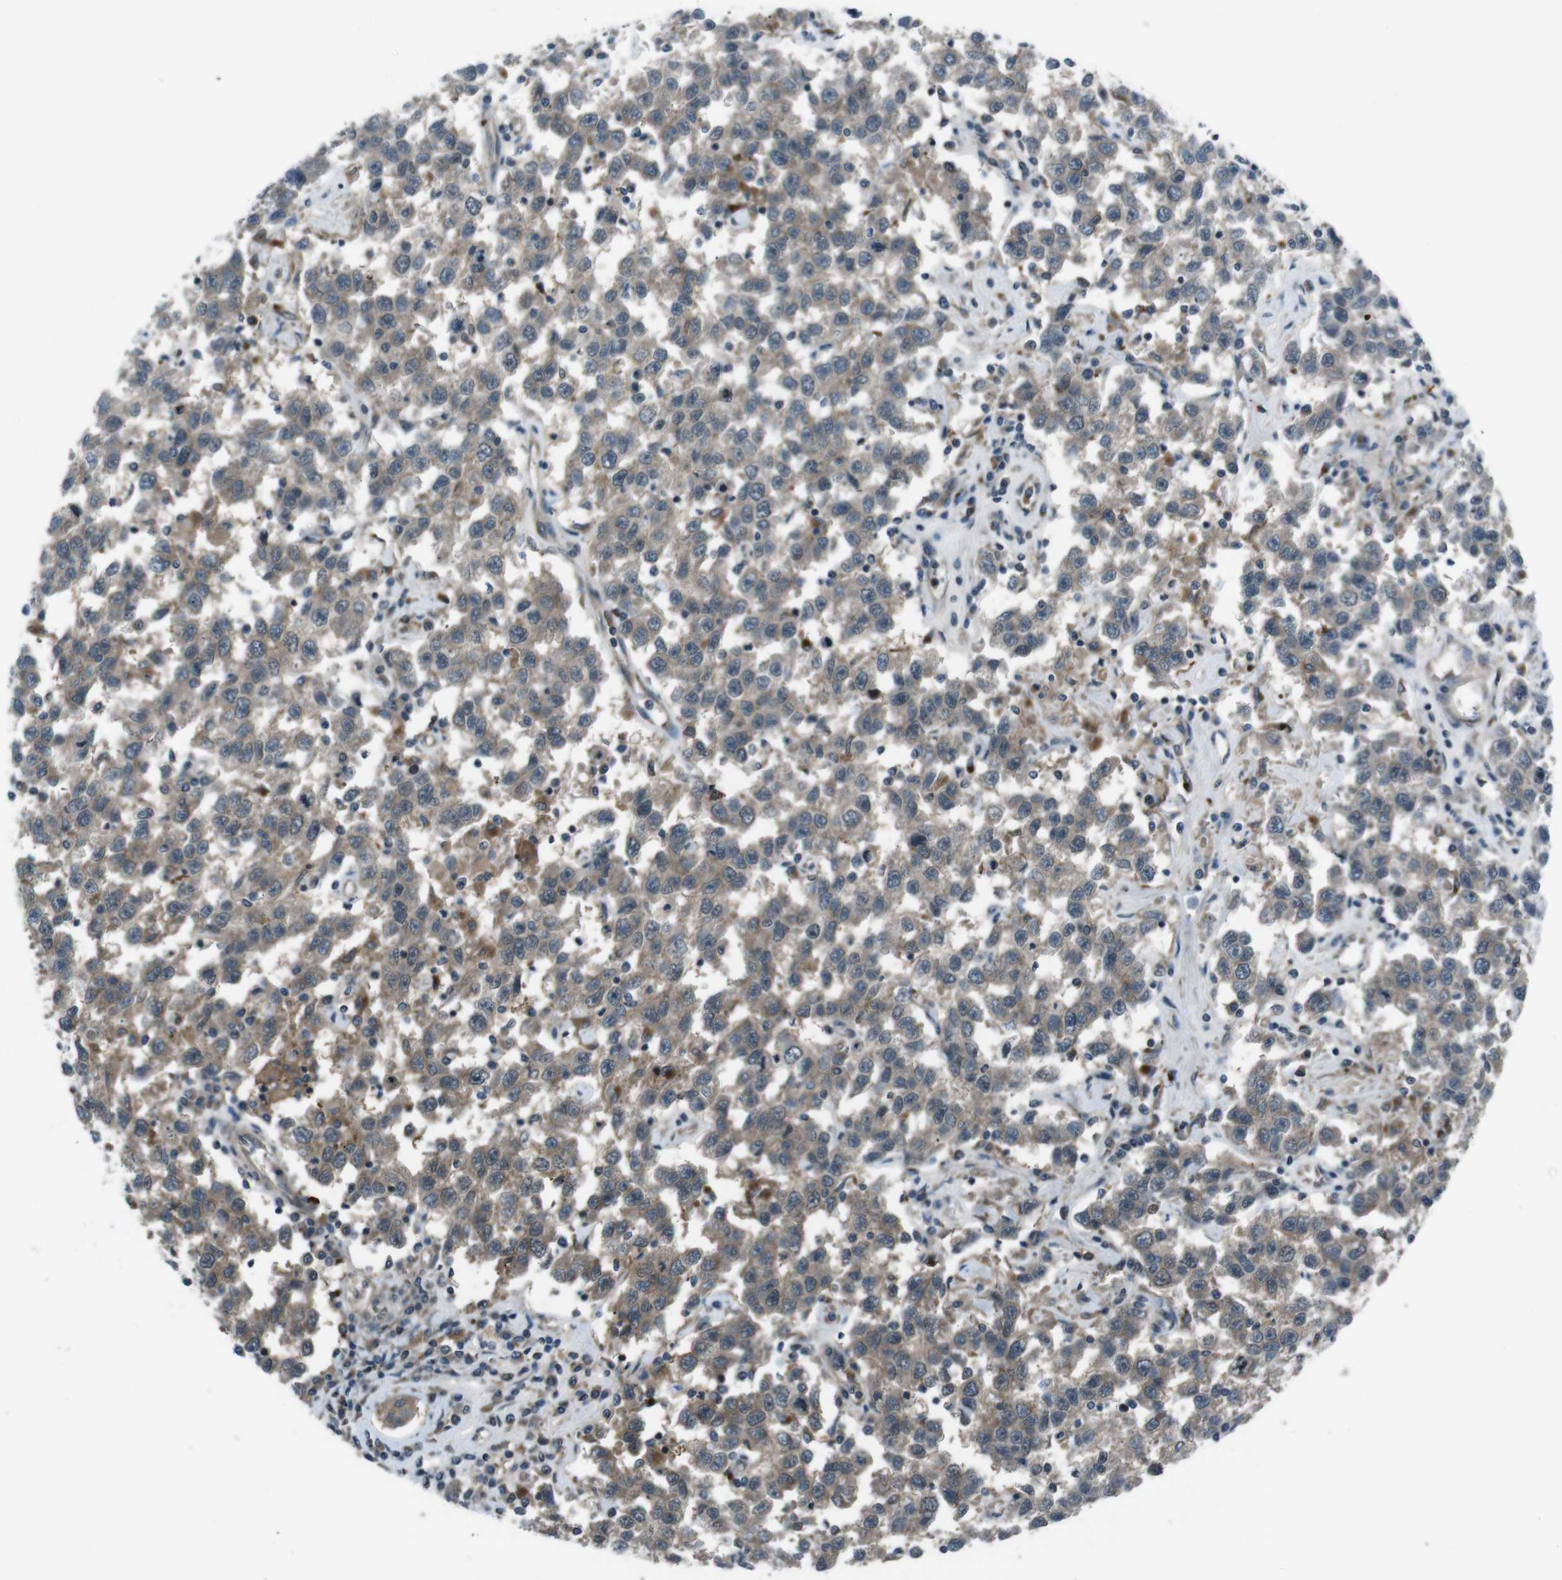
{"staining": {"intensity": "weak", "quantity": "<25%", "location": "cytoplasmic/membranous"}, "tissue": "testis cancer", "cell_type": "Tumor cells", "image_type": "cancer", "snomed": [{"axis": "morphology", "description": "Seminoma, NOS"}, {"axis": "topography", "description": "Testis"}], "caption": "Tumor cells show no significant staining in seminoma (testis).", "gene": "SLC27A4", "patient": {"sex": "male", "age": 41}}